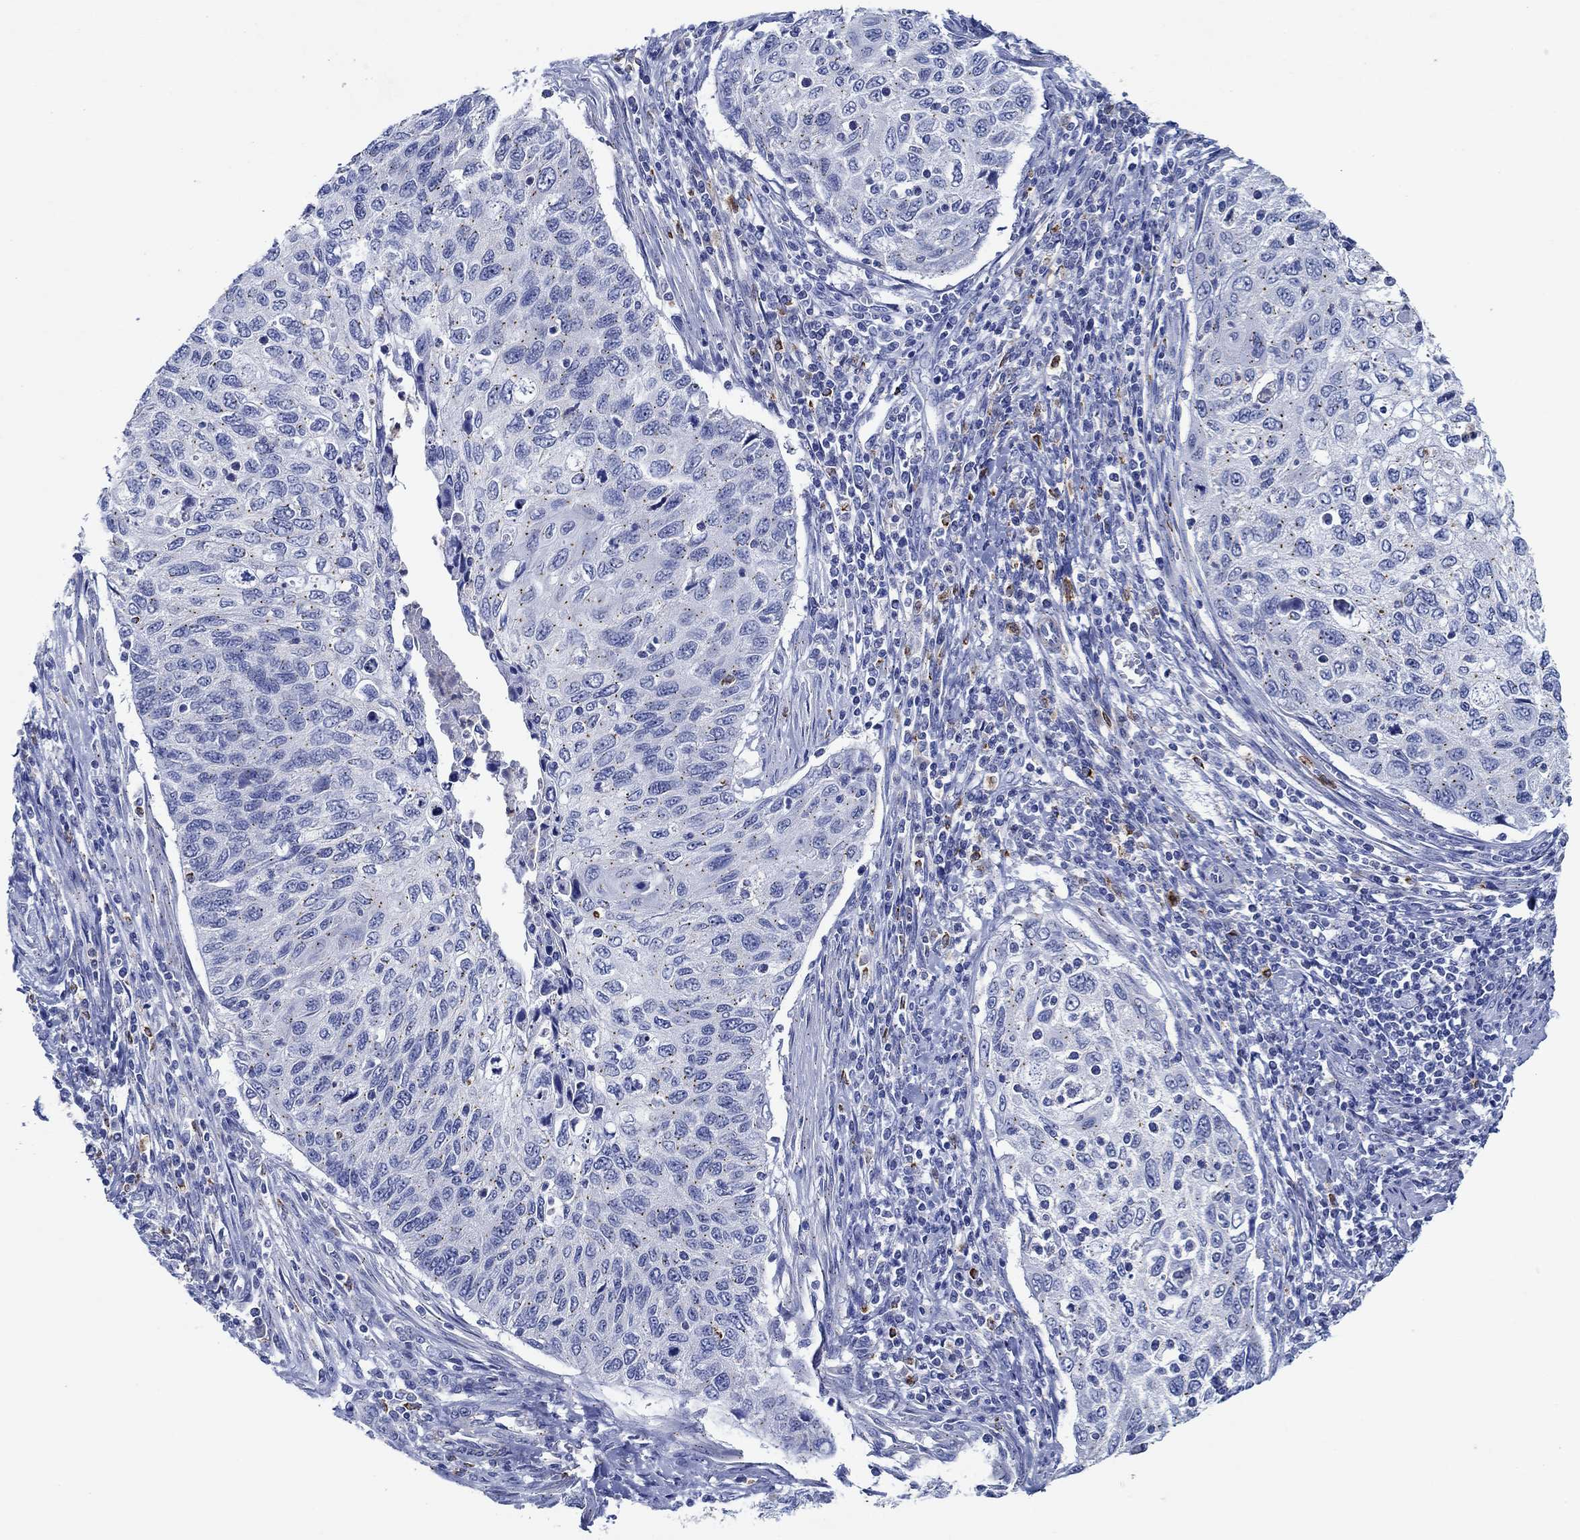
{"staining": {"intensity": "negative", "quantity": "none", "location": "none"}, "tissue": "cervical cancer", "cell_type": "Tumor cells", "image_type": "cancer", "snomed": [{"axis": "morphology", "description": "Squamous cell carcinoma, NOS"}, {"axis": "topography", "description": "Cervix"}], "caption": "This is a image of IHC staining of squamous cell carcinoma (cervical), which shows no positivity in tumor cells.", "gene": "CPM", "patient": {"sex": "female", "age": 70}}